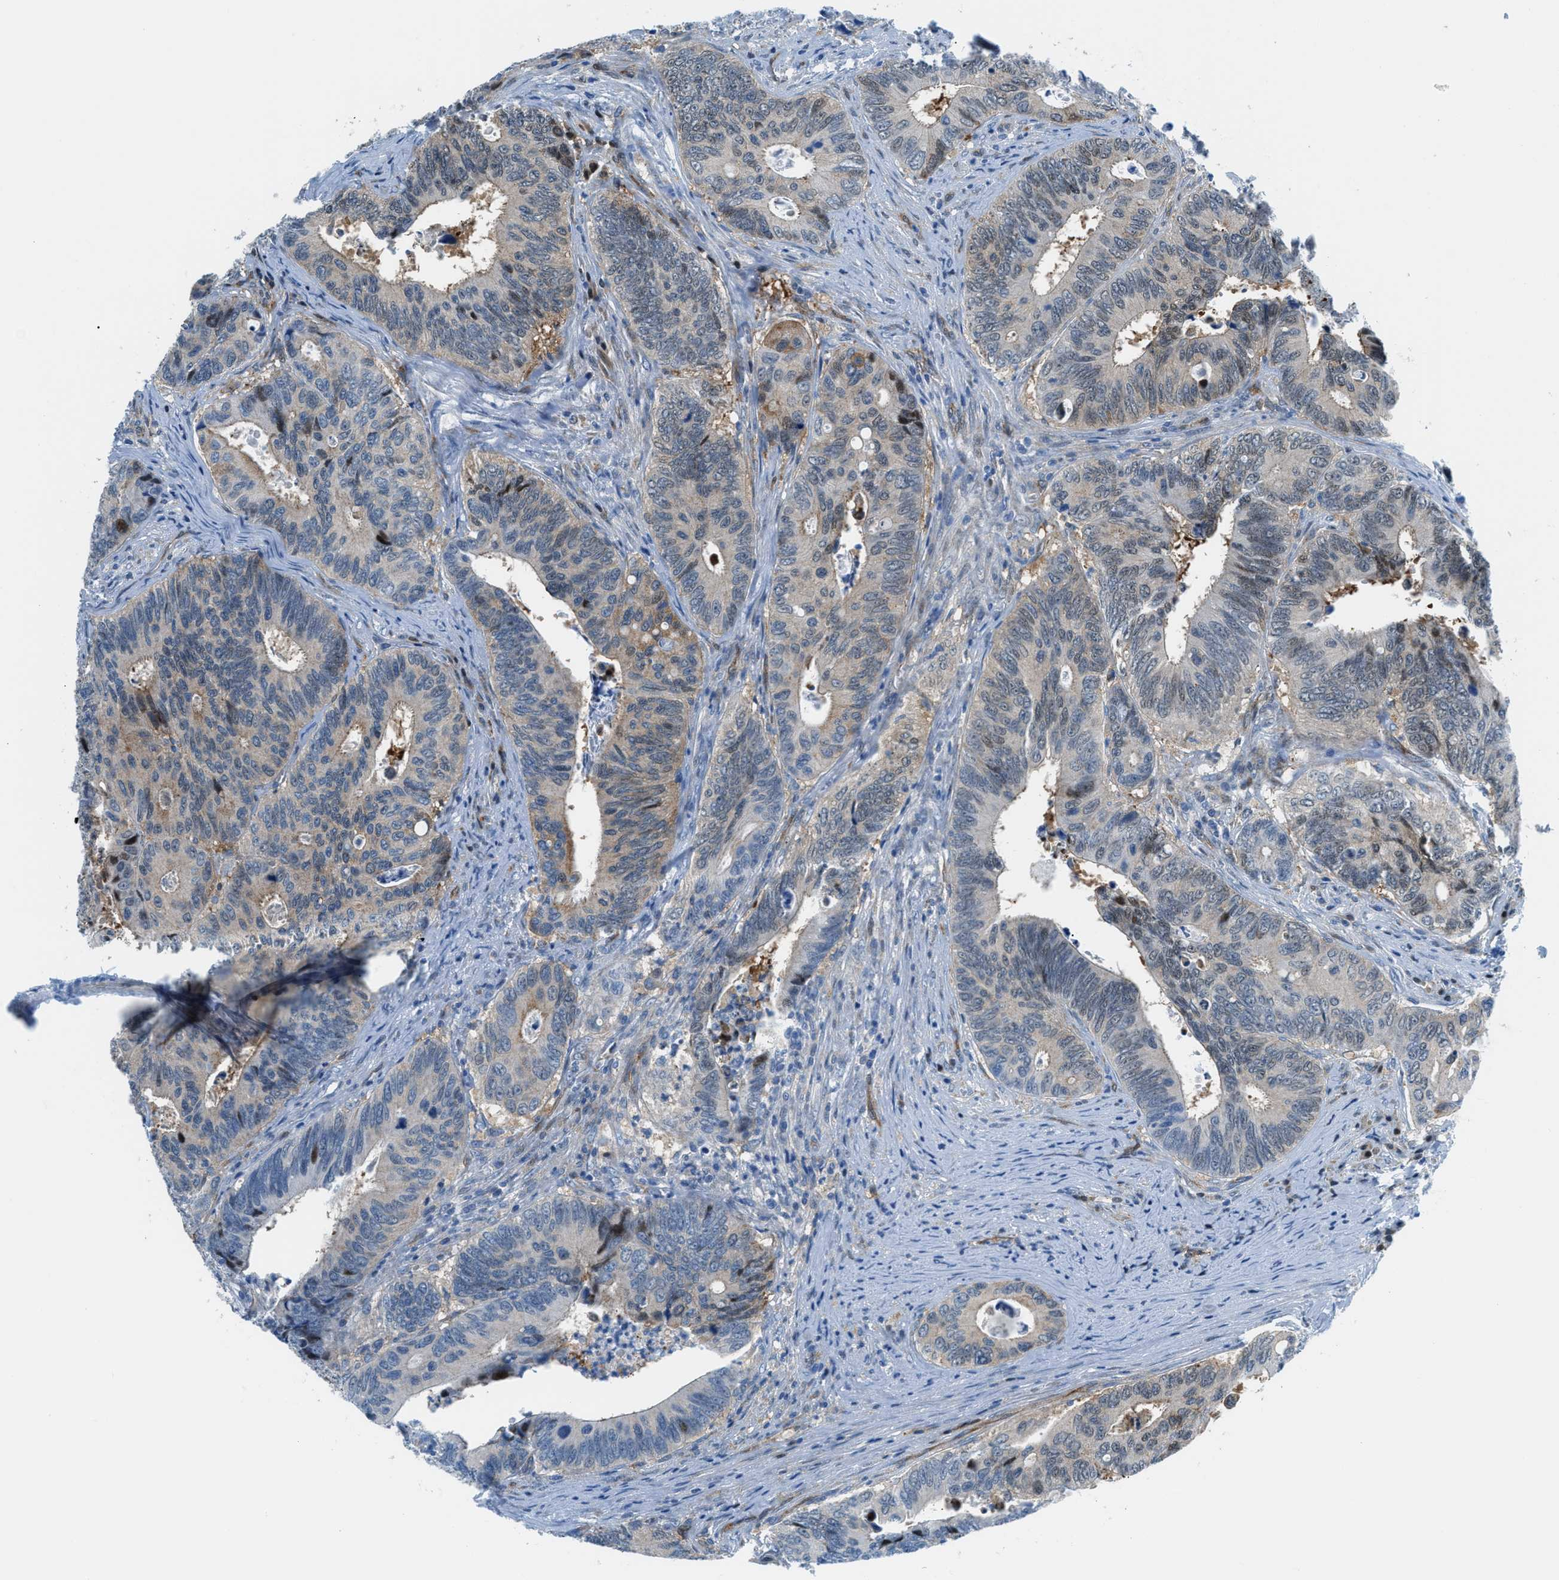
{"staining": {"intensity": "moderate", "quantity": "<25%", "location": "cytoplasmic/membranous,nuclear"}, "tissue": "colorectal cancer", "cell_type": "Tumor cells", "image_type": "cancer", "snomed": [{"axis": "morphology", "description": "Inflammation, NOS"}, {"axis": "morphology", "description": "Adenocarcinoma, NOS"}, {"axis": "topography", "description": "Colon"}], "caption": "Brown immunohistochemical staining in colorectal cancer (adenocarcinoma) demonstrates moderate cytoplasmic/membranous and nuclear staining in approximately <25% of tumor cells.", "gene": "YWHAE", "patient": {"sex": "male", "age": 72}}